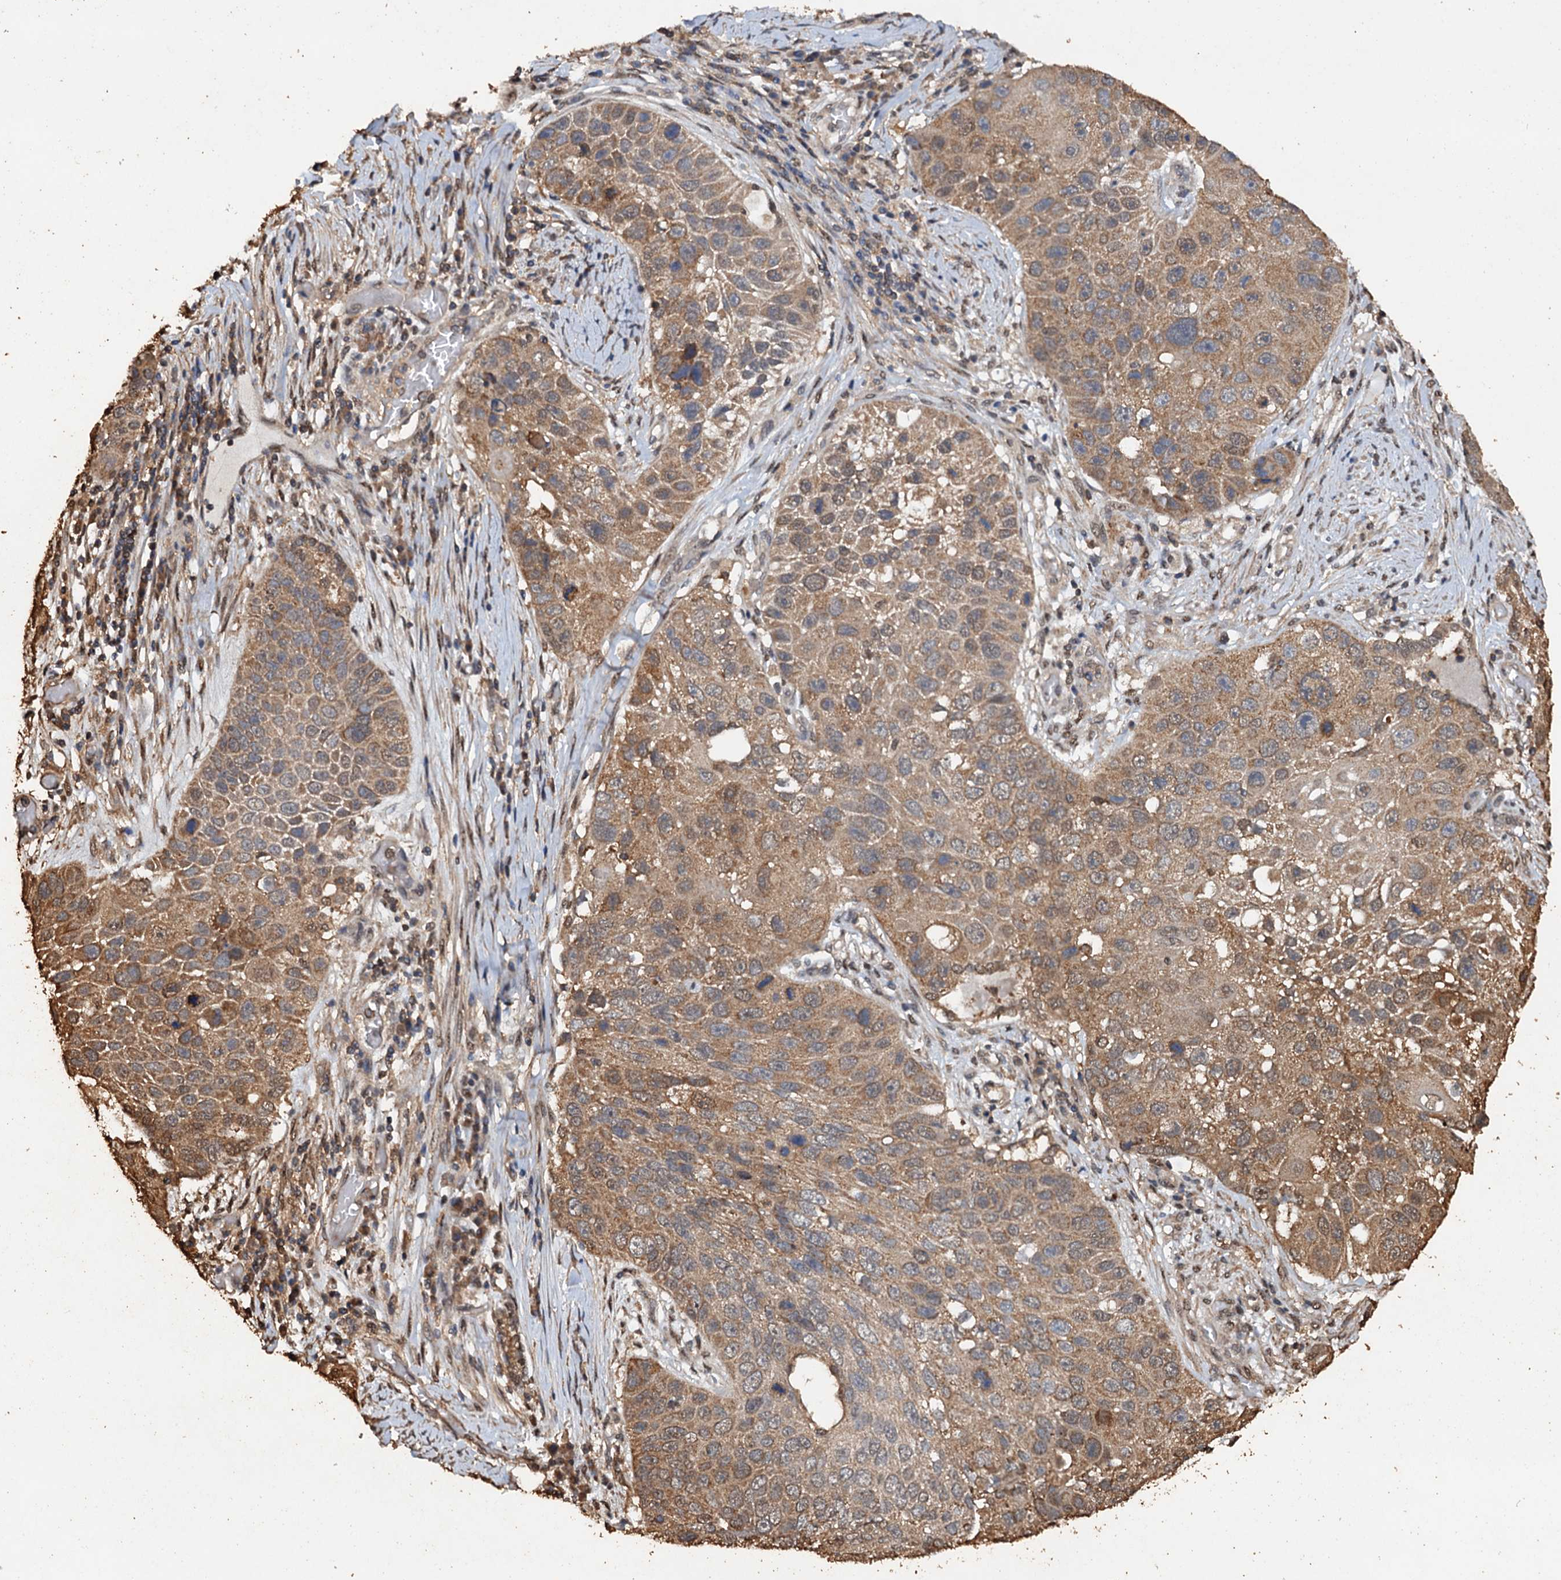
{"staining": {"intensity": "moderate", "quantity": ">75%", "location": "cytoplasmic/membranous"}, "tissue": "lung cancer", "cell_type": "Tumor cells", "image_type": "cancer", "snomed": [{"axis": "morphology", "description": "Squamous cell carcinoma, NOS"}, {"axis": "topography", "description": "Lung"}], "caption": "Immunohistochemistry staining of lung squamous cell carcinoma, which reveals medium levels of moderate cytoplasmic/membranous staining in about >75% of tumor cells indicating moderate cytoplasmic/membranous protein positivity. The staining was performed using DAB (3,3'-diaminobenzidine) (brown) for protein detection and nuclei were counterstained in hematoxylin (blue).", "gene": "PSMD9", "patient": {"sex": "male", "age": 61}}